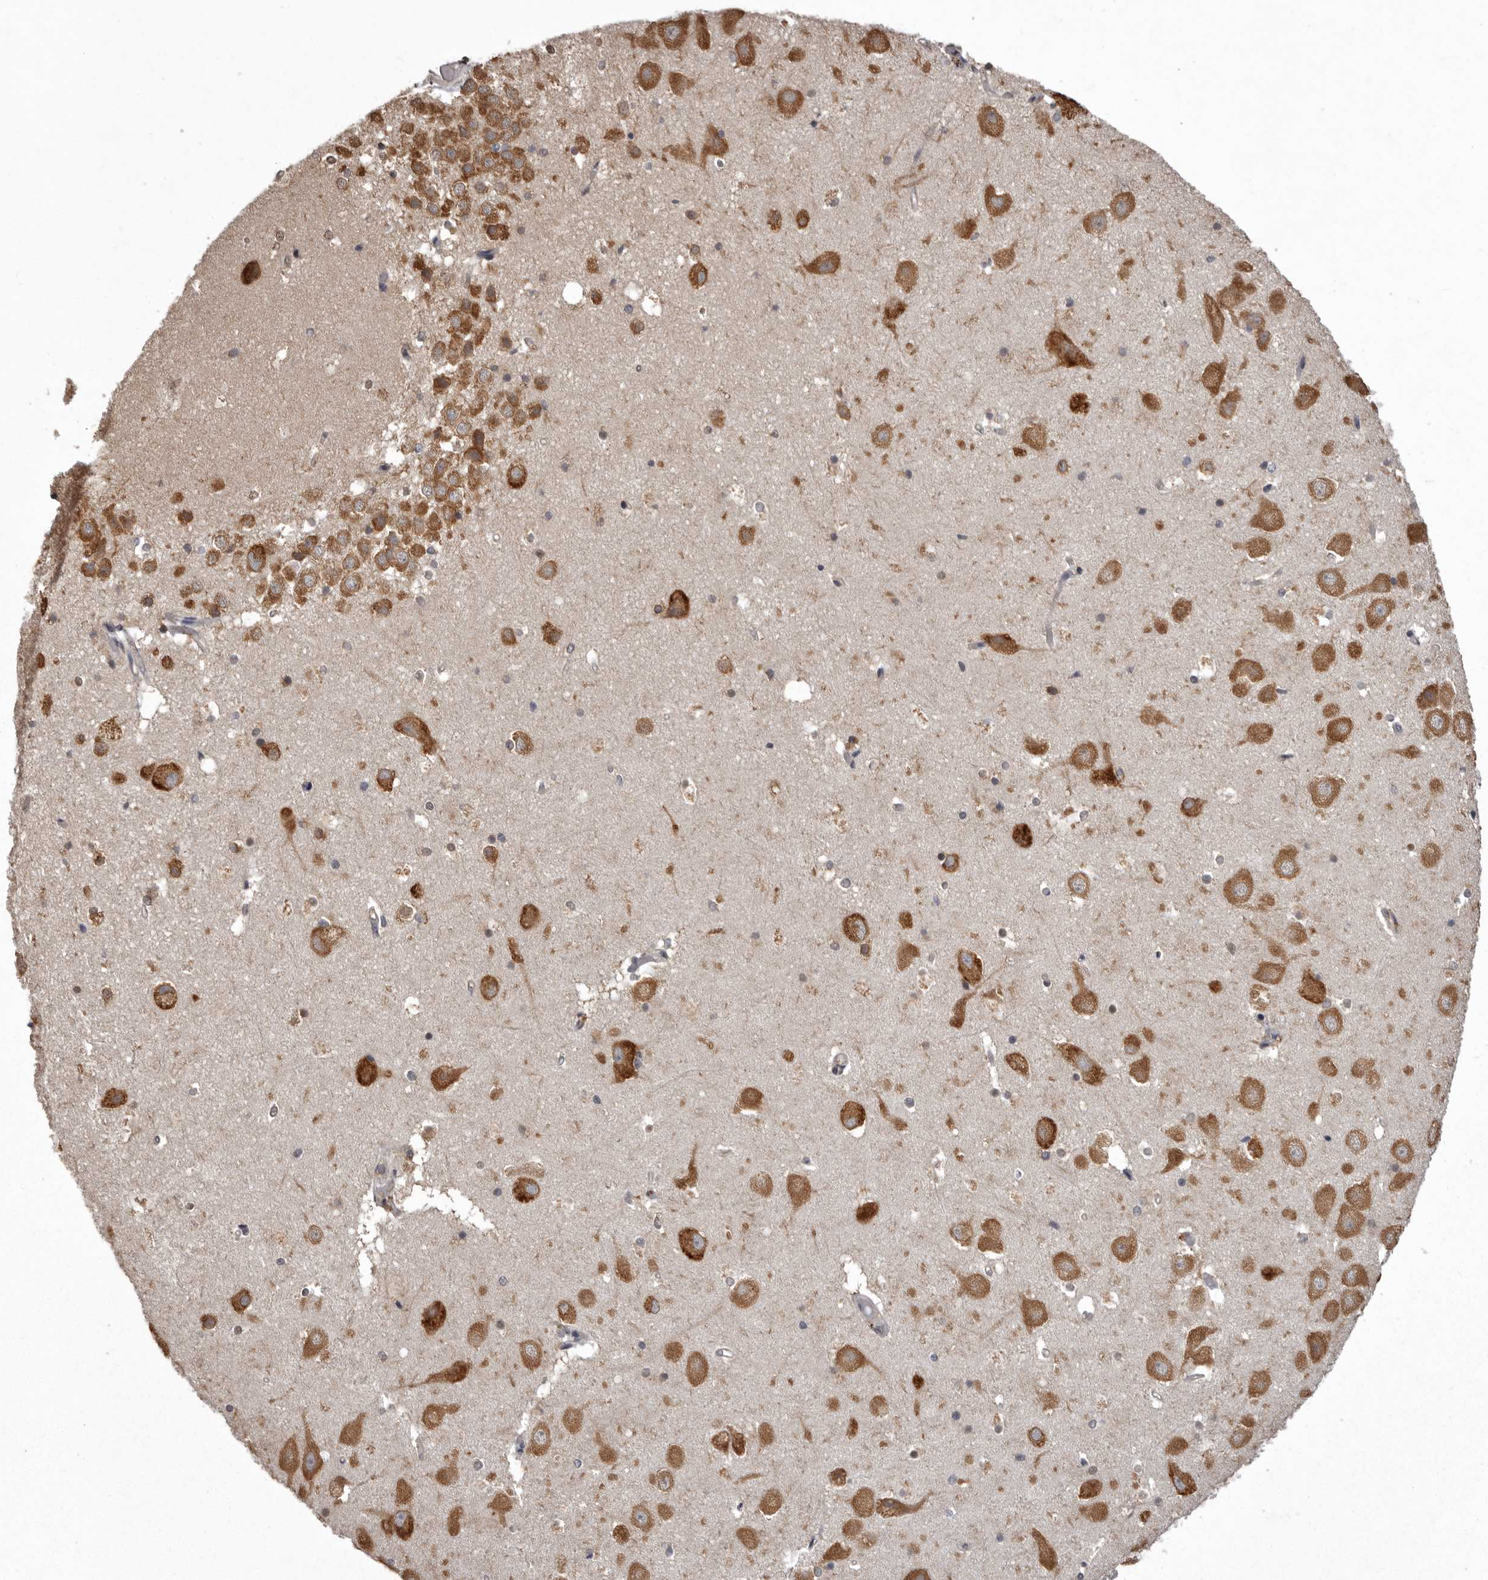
{"staining": {"intensity": "moderate", "quantity": "<25%", "location": "cytoplasmic/membranous"}, "tissue": "hippocampus", "cell_type": "Glial cells", "image_type": "normal", "snomed": [{"axis": "morphology", "description": "Normal tissue, NOS"}, {"axis": "topography", "description": "Hippocampus"}], "caption": "Immunohistochemistry (IHC) micrograph of normal human hippocampus stained for a protein (brown), which exhibits low levels of moderate cytoplasmic/membranous staining in about <25% of glial cells.", "gene": "DARS1", "patient": {"sex": "female", "age": 52}}